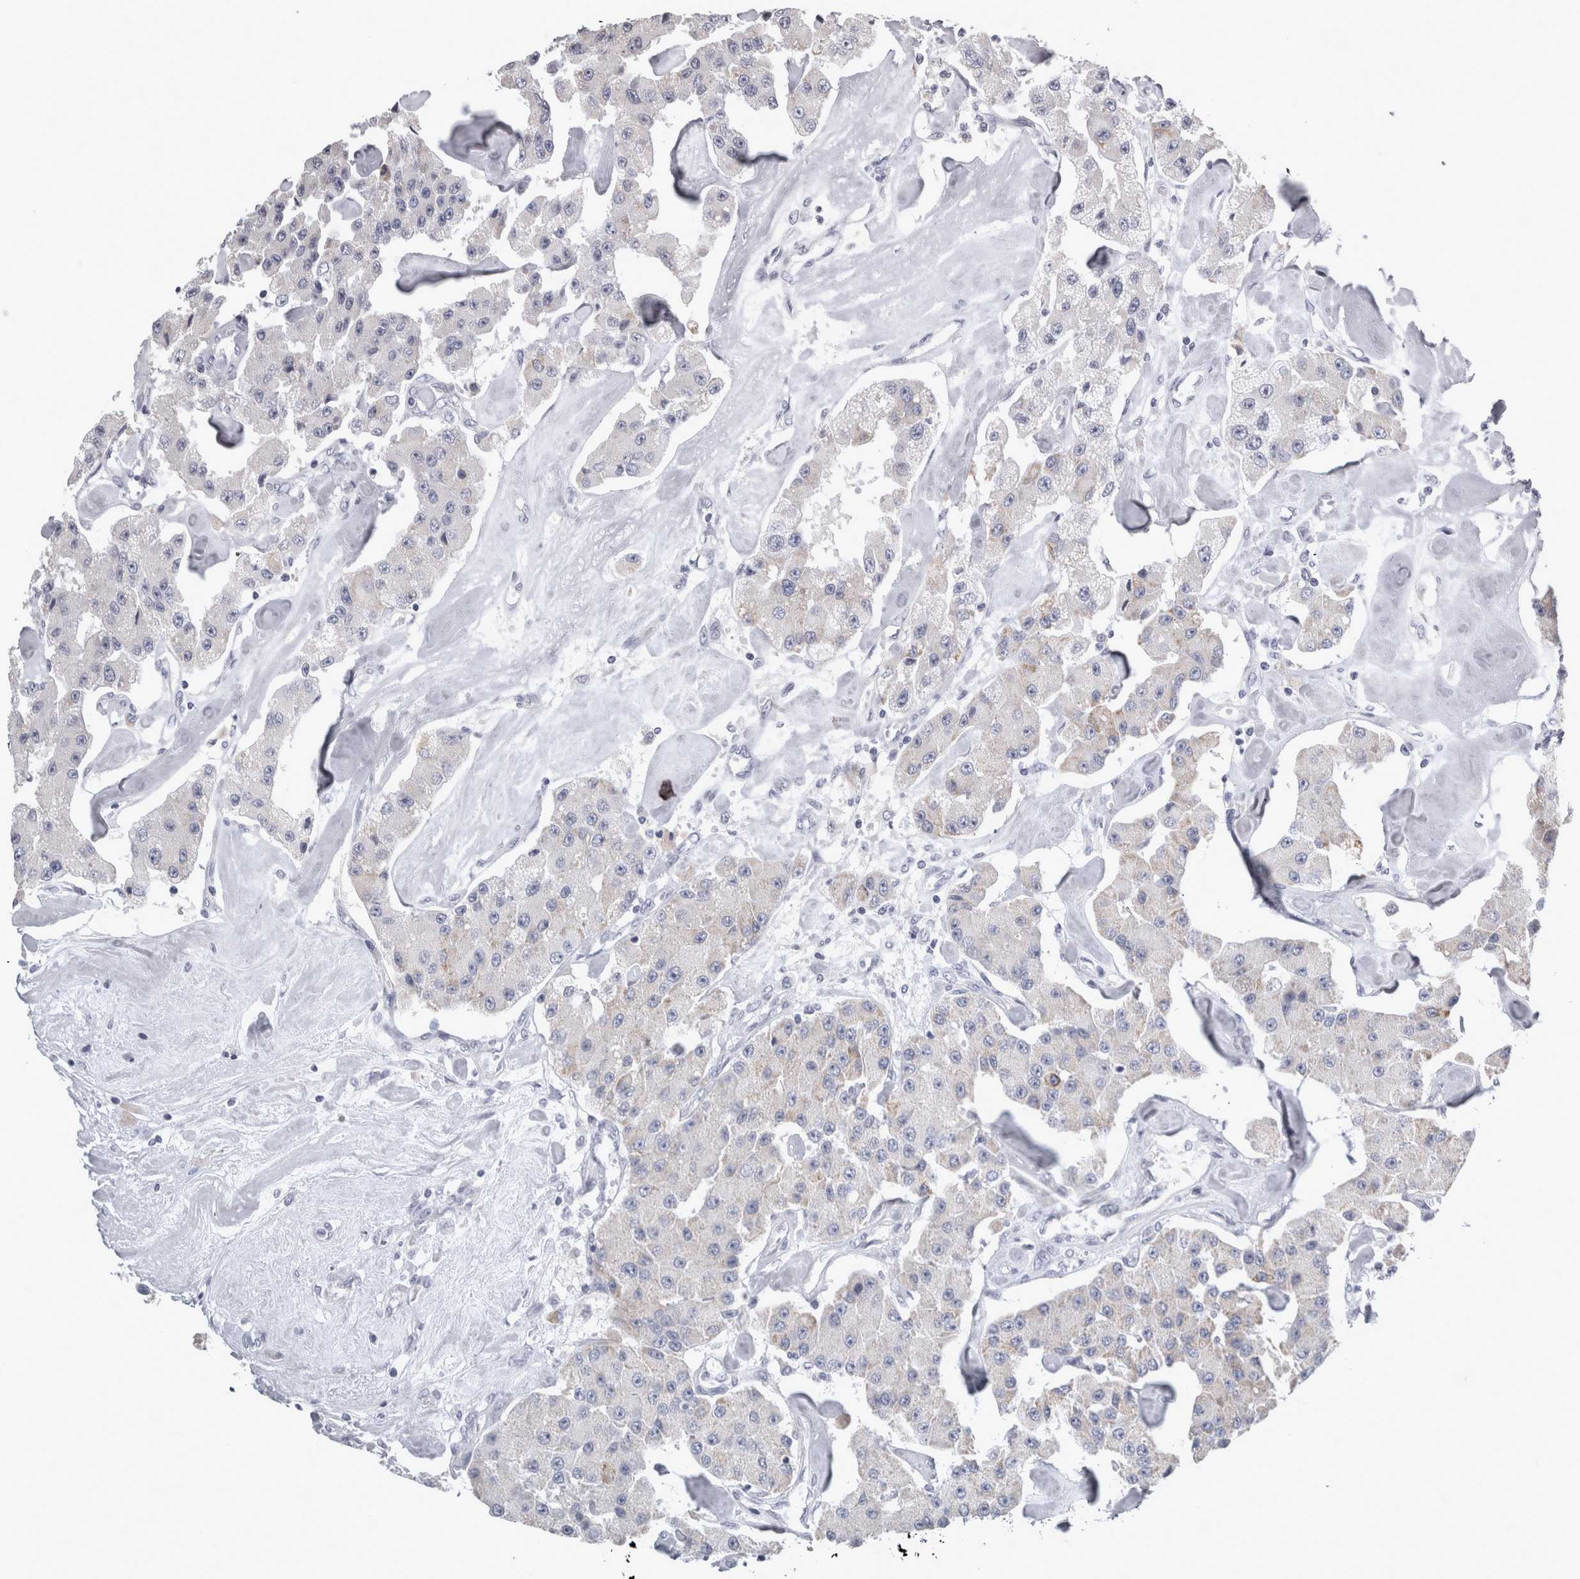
{"staining": {"intensity": "negative", "quantity": "none", "location": "none"}, "tissue": "carcinoid", "cell_type": "Tumor cells", "image_type": "cancer", "snomed": [{"axis": "morphology", "description": "Carcinoid, malignant, NOS"}, {"axis": "topography", "description": "Pancreas"}], "caption": "Histopathology image shows no significant protein staining in tumor cells of carcinoid.", "gene": "TCAP", "patient": {"sex": "male", "age": 41}}